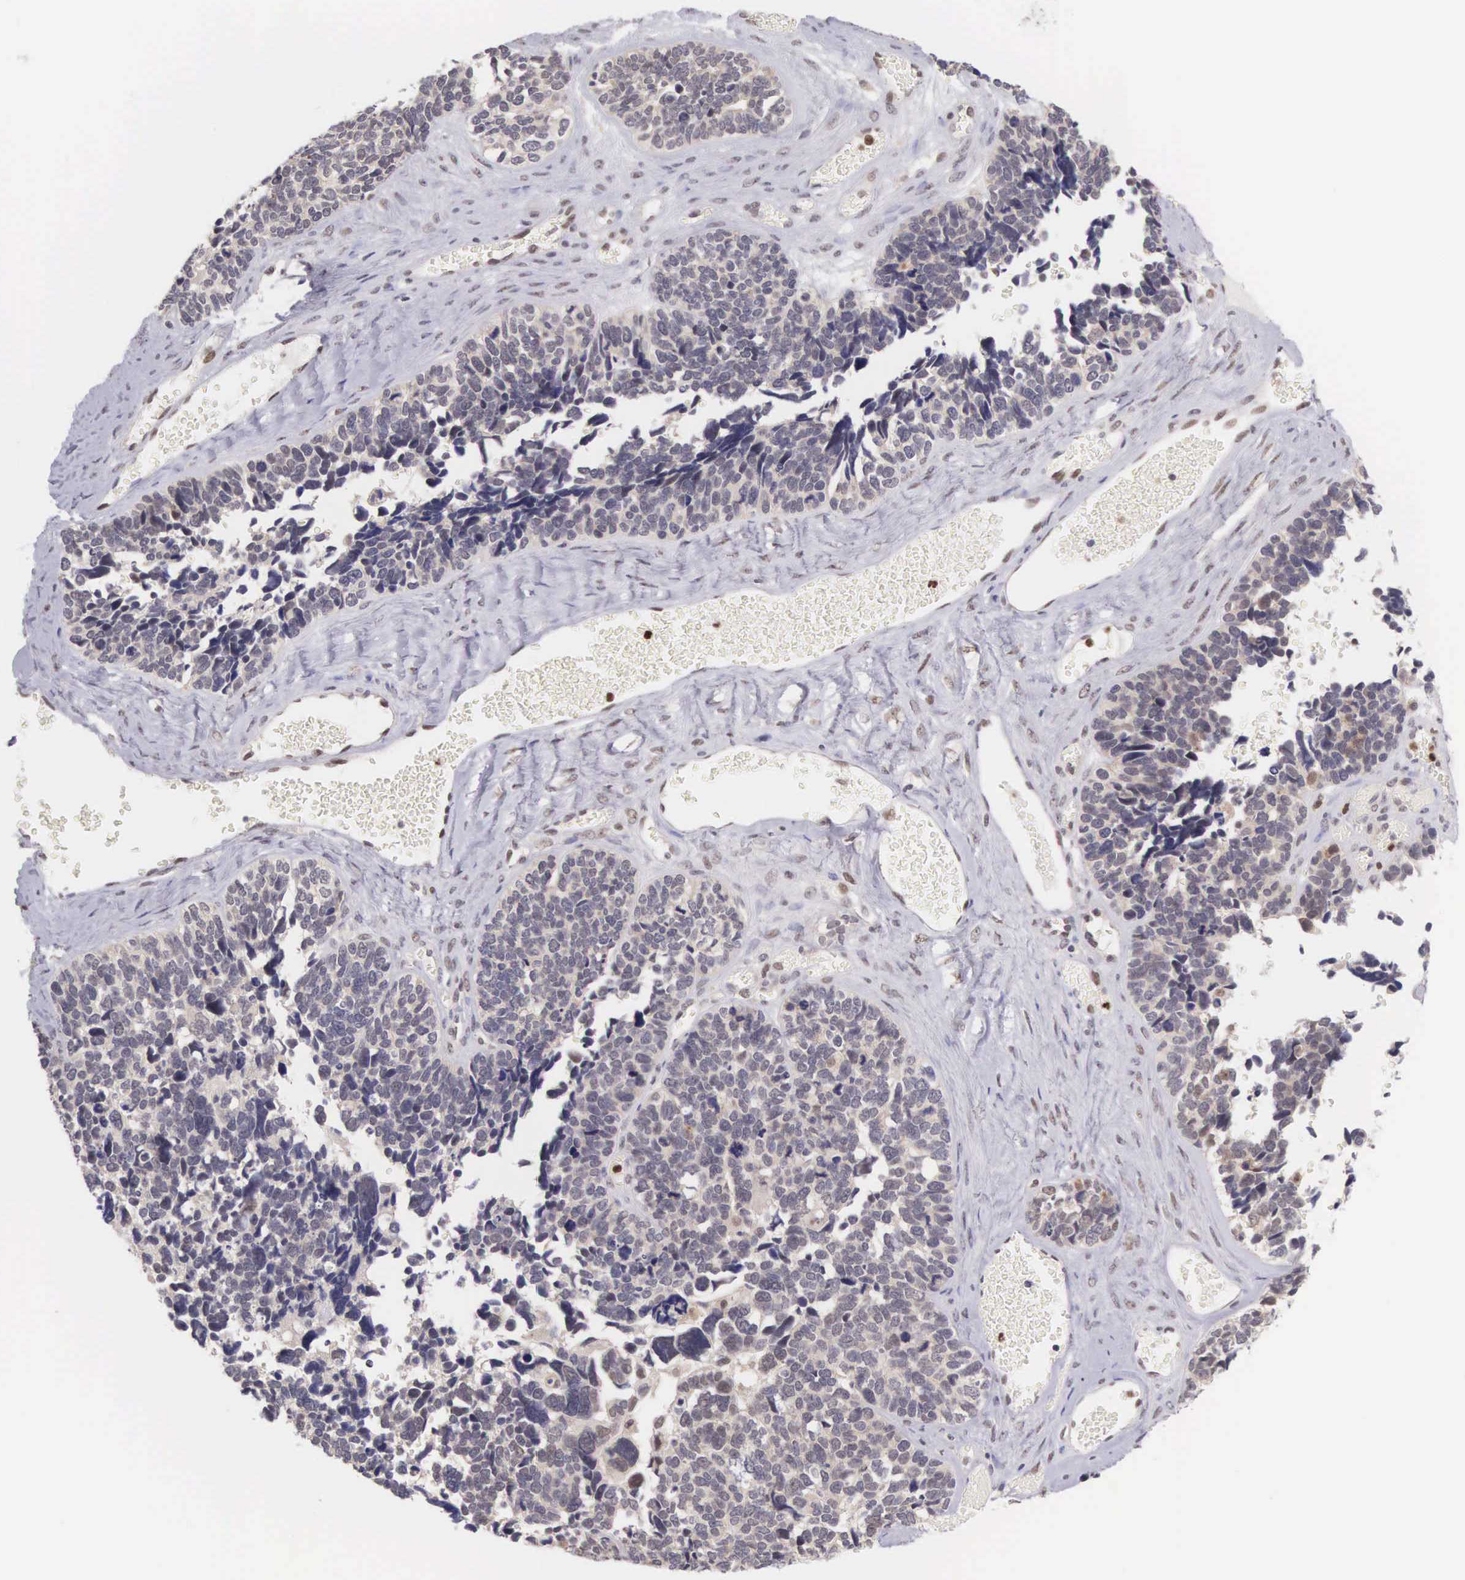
{"staining": {"intensity": "weak", "quantity": "<25%", "location": "cytoplasmic/membranous,nuclear"}, "tissue": "ovarian cancer", "cell_type": "Tumor cells", "image_type": "cancer", "snomed": [{"axis": "morphology", "description": "Cystadenocarcinoma, serous, NOS"}, {"axis": "topography", "description": "Ovary"}], "caption": "High magnification brightfield microscopy of ovarian cancer stained with DAB (brown) and counterstained with hematoxylin (blue): tumor cells show no significant staining.", "gene": "GRK3", "patient": {"sex": "female", "age": 77}}